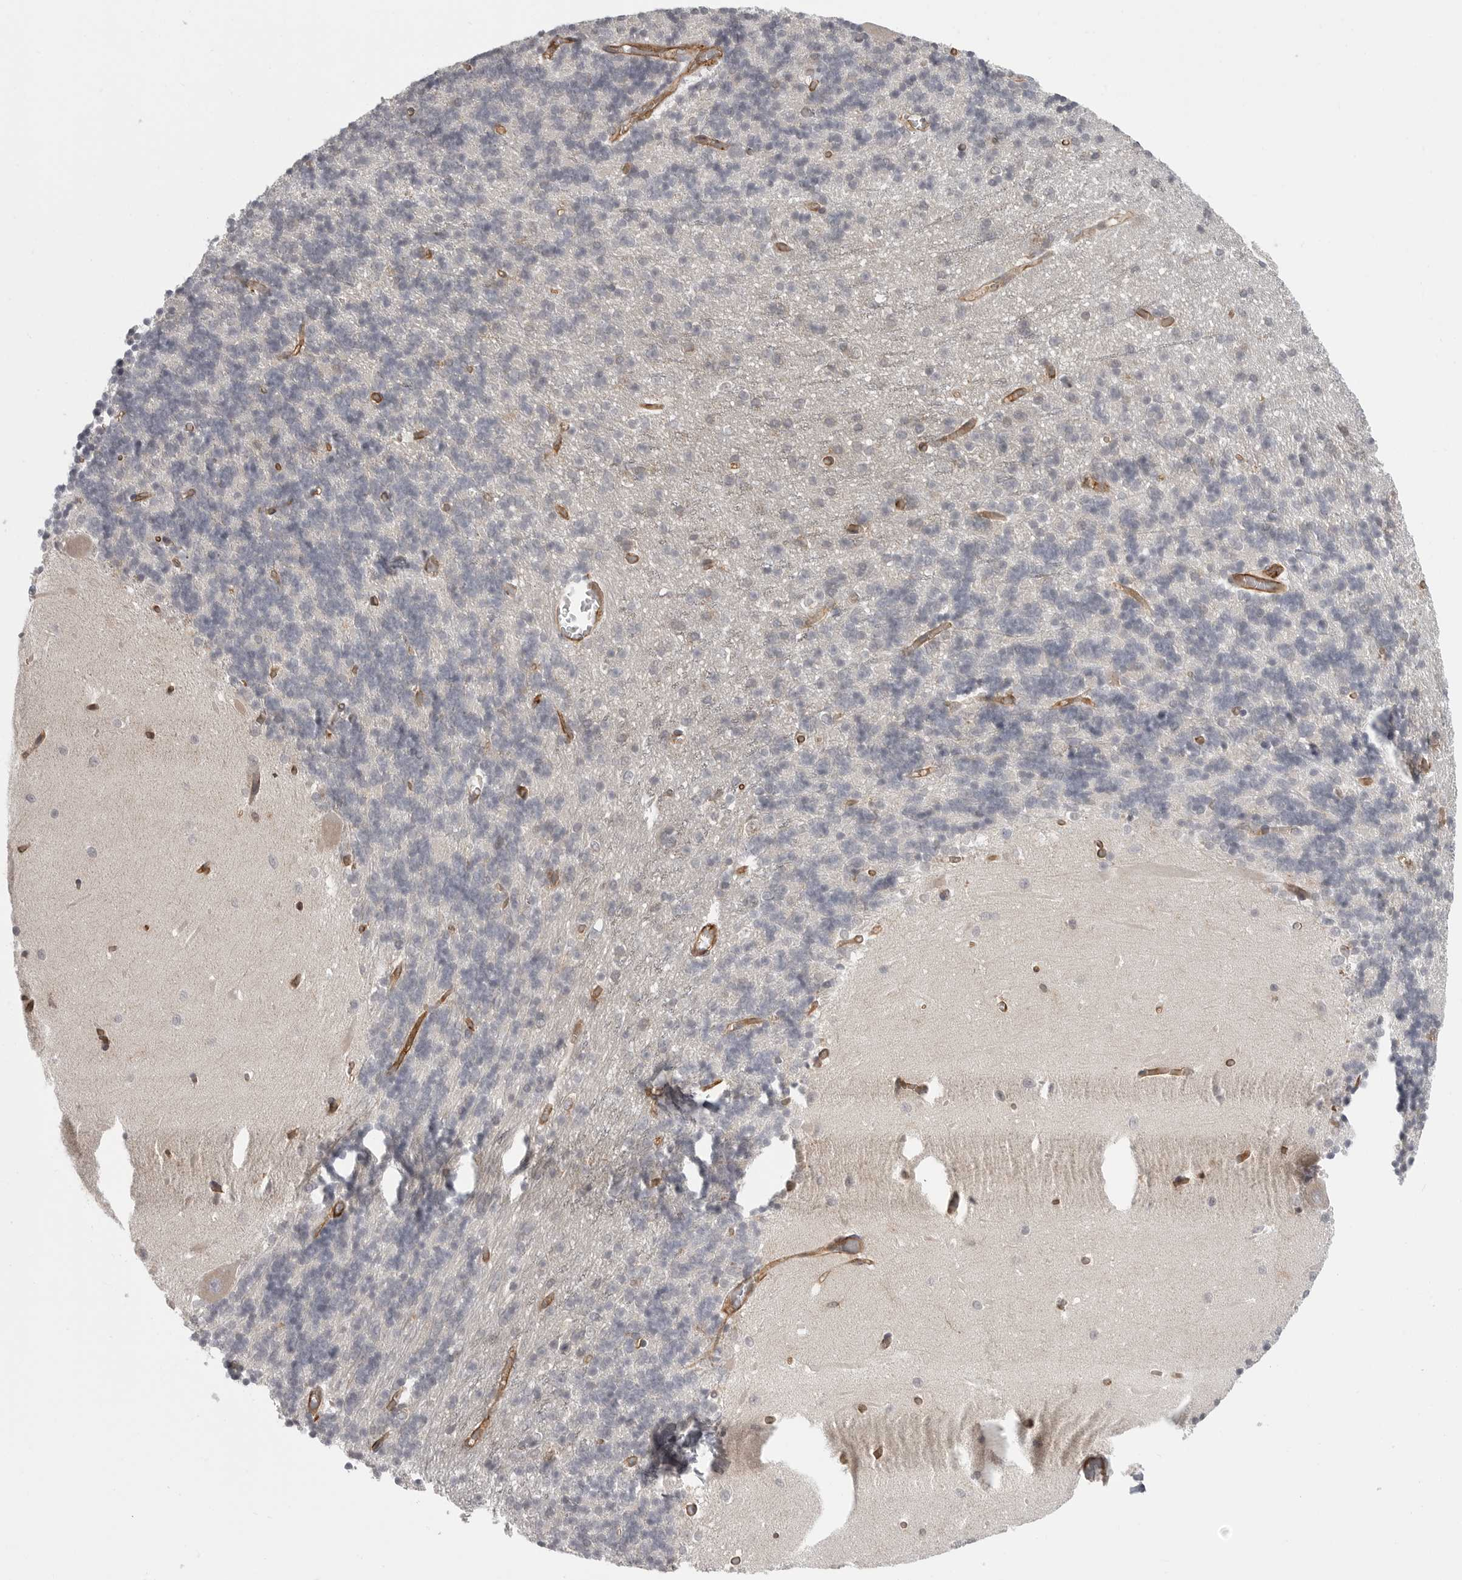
{"staining": {"intensity": "negative", "quantity": "none", "location": "none"}, "tissue": "cerebellum", "cell_type": "Cells in granular layer", "image_type": "normal", "snomed": [{"axis": "morphology", "description": "Normal tissue, NOS"}, {"axis": "topography", "description": "Cerebellum"}], "caption": "Immunohistochemistry (IHC) photomicrograph of normal cerebellum stained for a protein (brown), which demonstrates no expression in cells in granular layer.", "gene": "IFNGR1", "patient": {"sex": "male", "age": 37}}